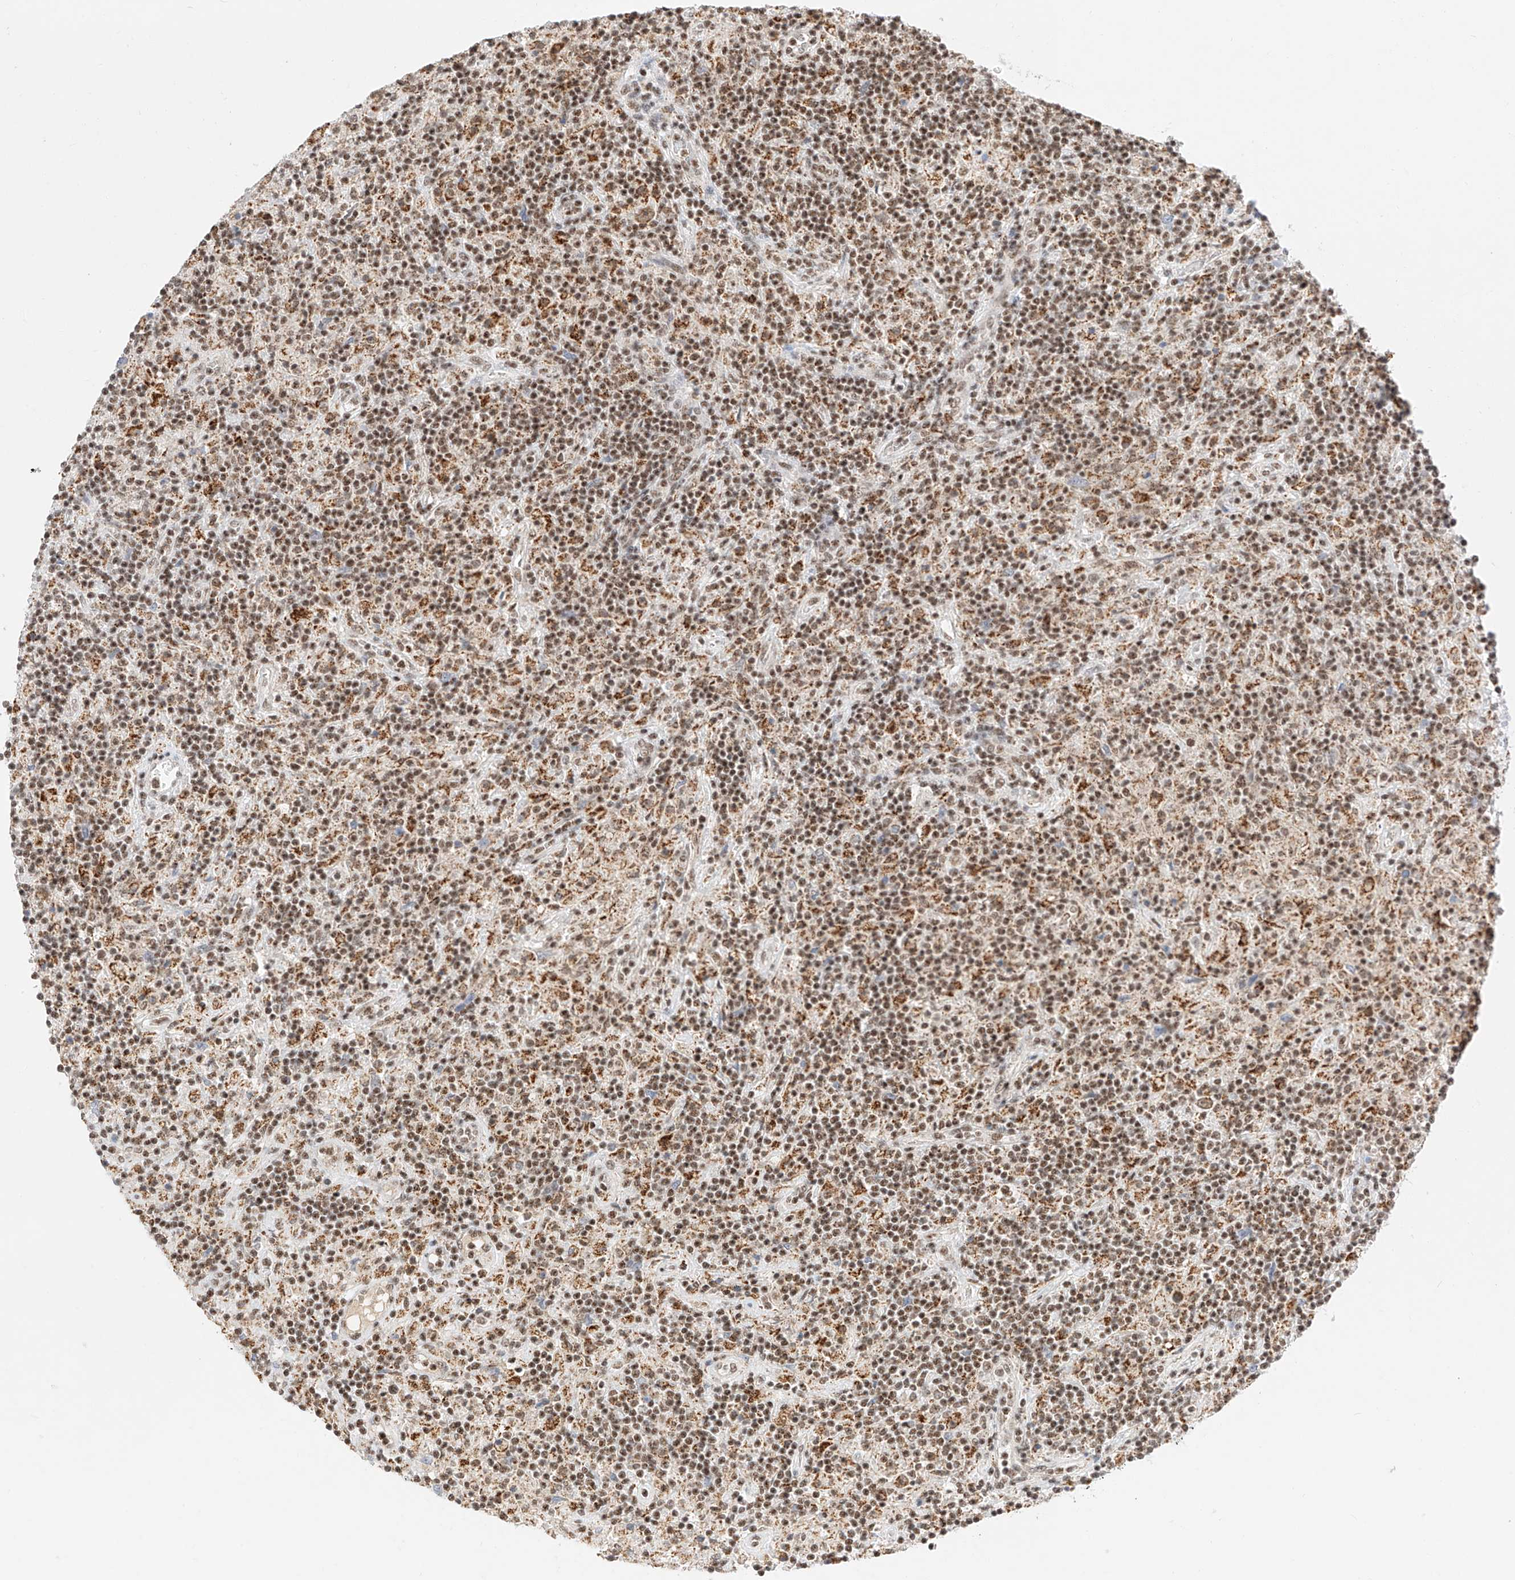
{"staining": {"intensity": "weak", "quantity": "<25%", "location": "cytoplasmic/membranous,nuclear"}, "tissue": "lymphoma", "cell_type": "Tumor cells", "image_type": "cancer", "snomed": [{"axis": "morphology", "description": "Hodgkin's disease, NOS"}, {"axis": "topography", "description": "Lymph node"}], "caption": "Image shows no protein expression in tumor cells of lymphoma tissue. The staining is performed using DAB brown chromogen with nuclei counter-stained in using hematoxylin.", "gene": "NRF1", "patient": {"sex": "male", "age": 70}}